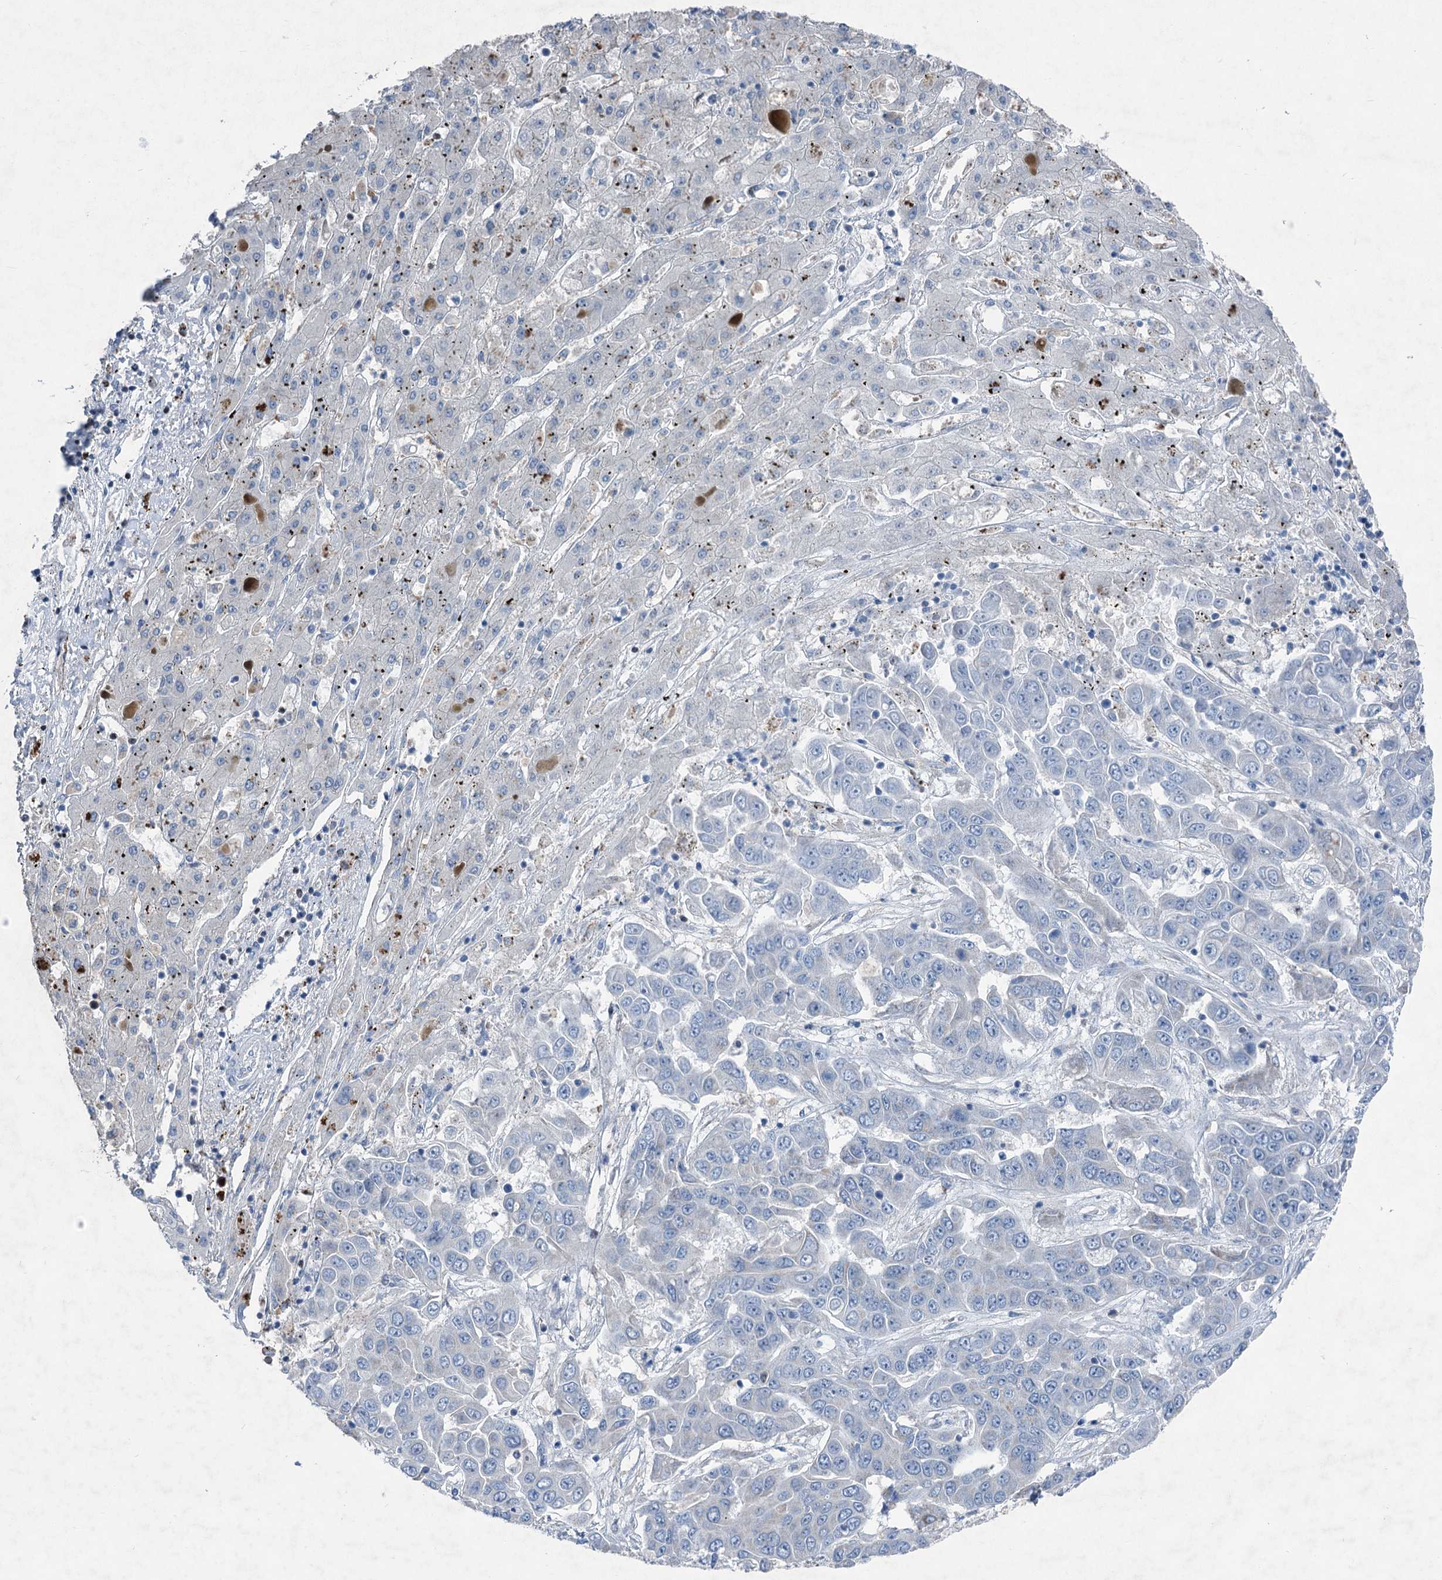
{"staining": {"intensity": "negative", "quantity": "none", "location": "none"}, "tissue": "liver cancer", "cell_type": "Tumor cells", "image_type": "cancer", "snomed": [{"axis": "morphology", "description": "Cholangiocarcinoma"}, {"axis": "topography", "description": "Liver"}], "caption": "The histopathology image reveals no significant positivity in tumor cells of liver cancer (cholangiocarcinoma). (Brightfield microscopy of DAB immunohistochemistry (IHC) at high magnification).", "gene": "ELP4", "patient": {"sex": "female", "age": 52}}